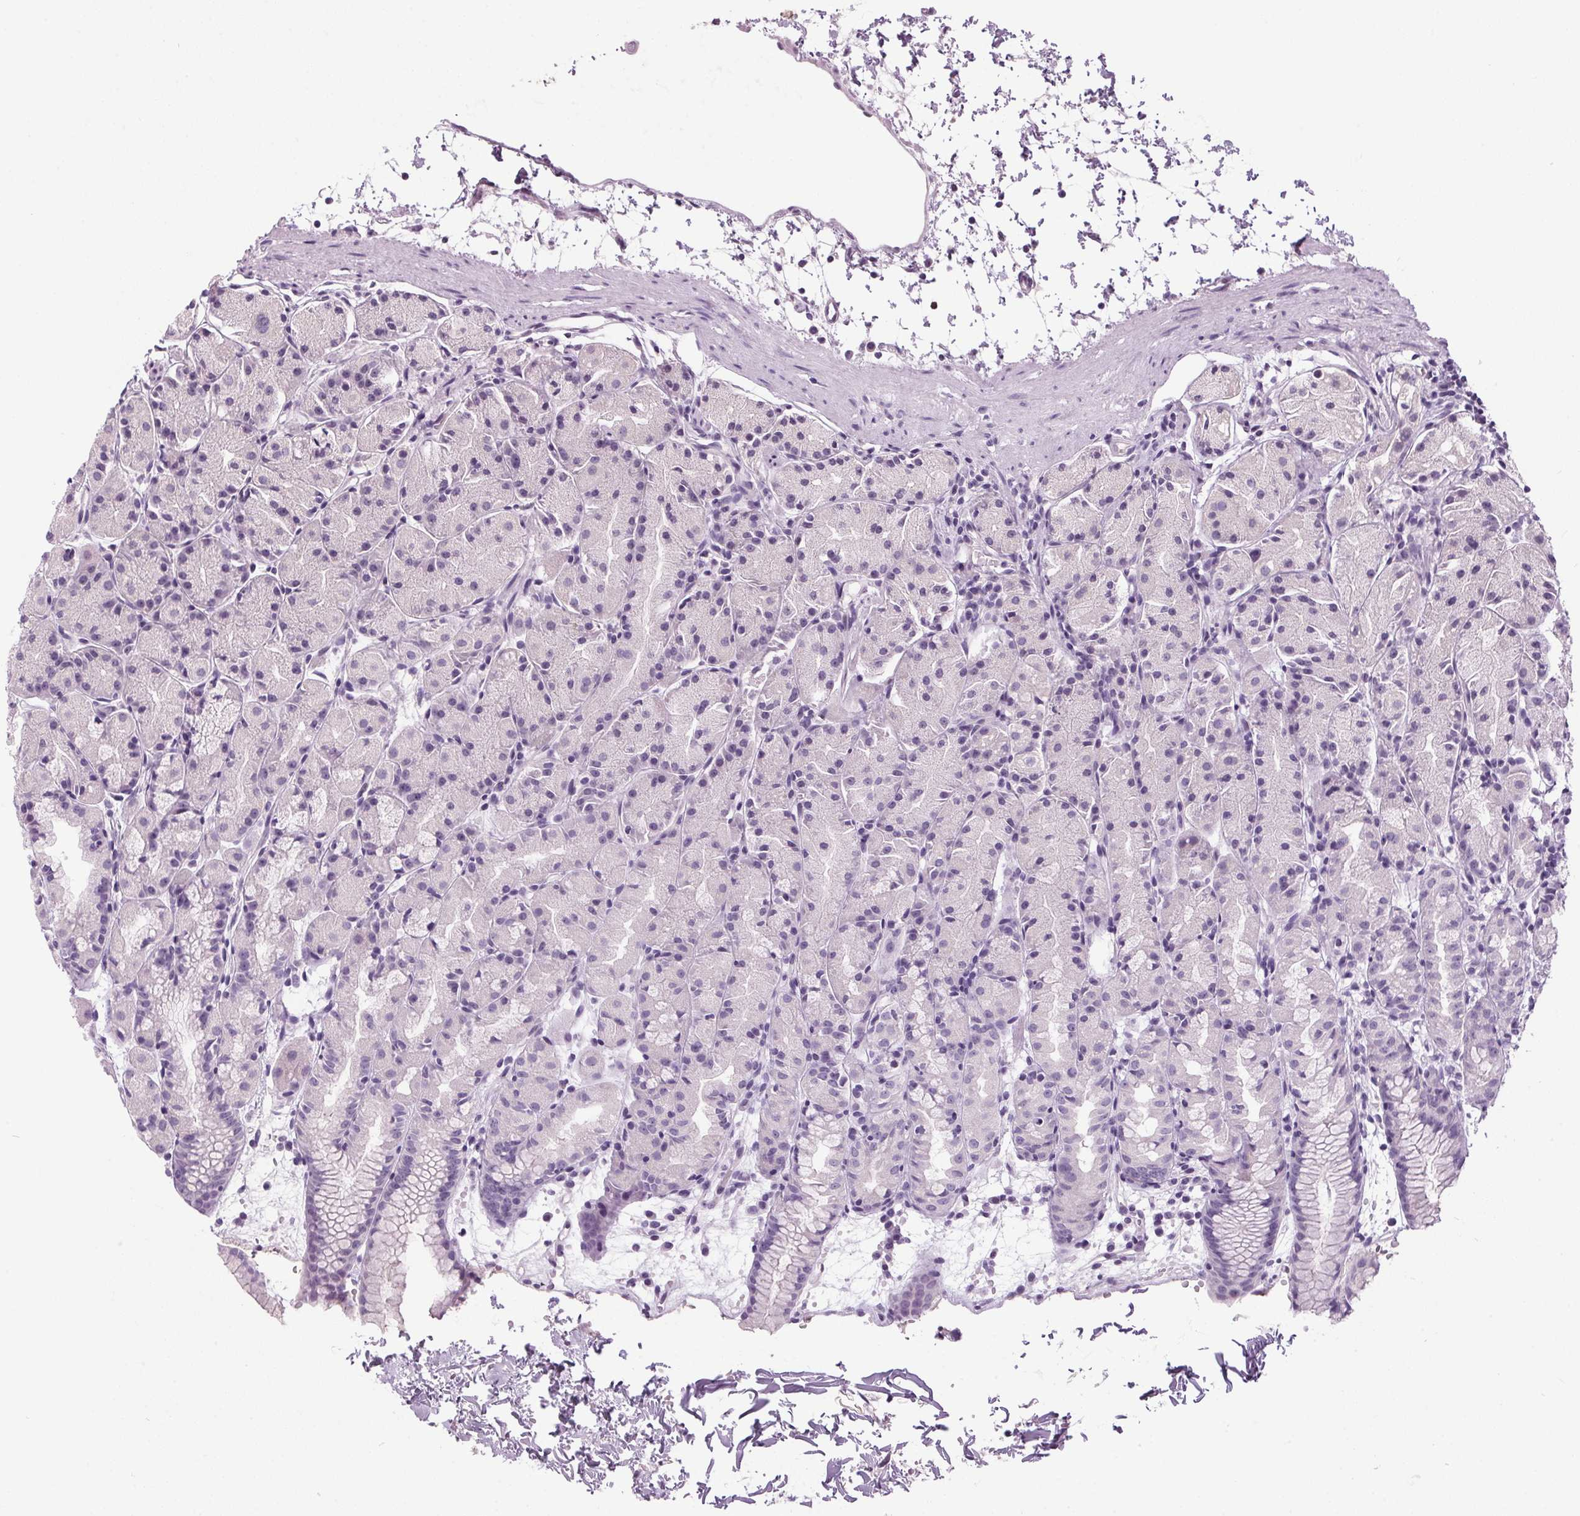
{"staining": {"intensity": "negative", "quantity": "none", "location": "none"}, "tissue": "stomach", "cell_type": "Glandular cells", "image_type": "normal", "snomed": [{"axis": "morphology", "description": "Normal tissue, NOS"}, {"axis": "topography", "description": "Stomach, upper"}], "caption": "This is a histopathology image of immunohistochemistry staining of normal stomach, which shows no staining in glandular cells. (DAB IHC, high magnification).", "gene": "ODAD2", "patient": {"sex": "male", "age": 47}}